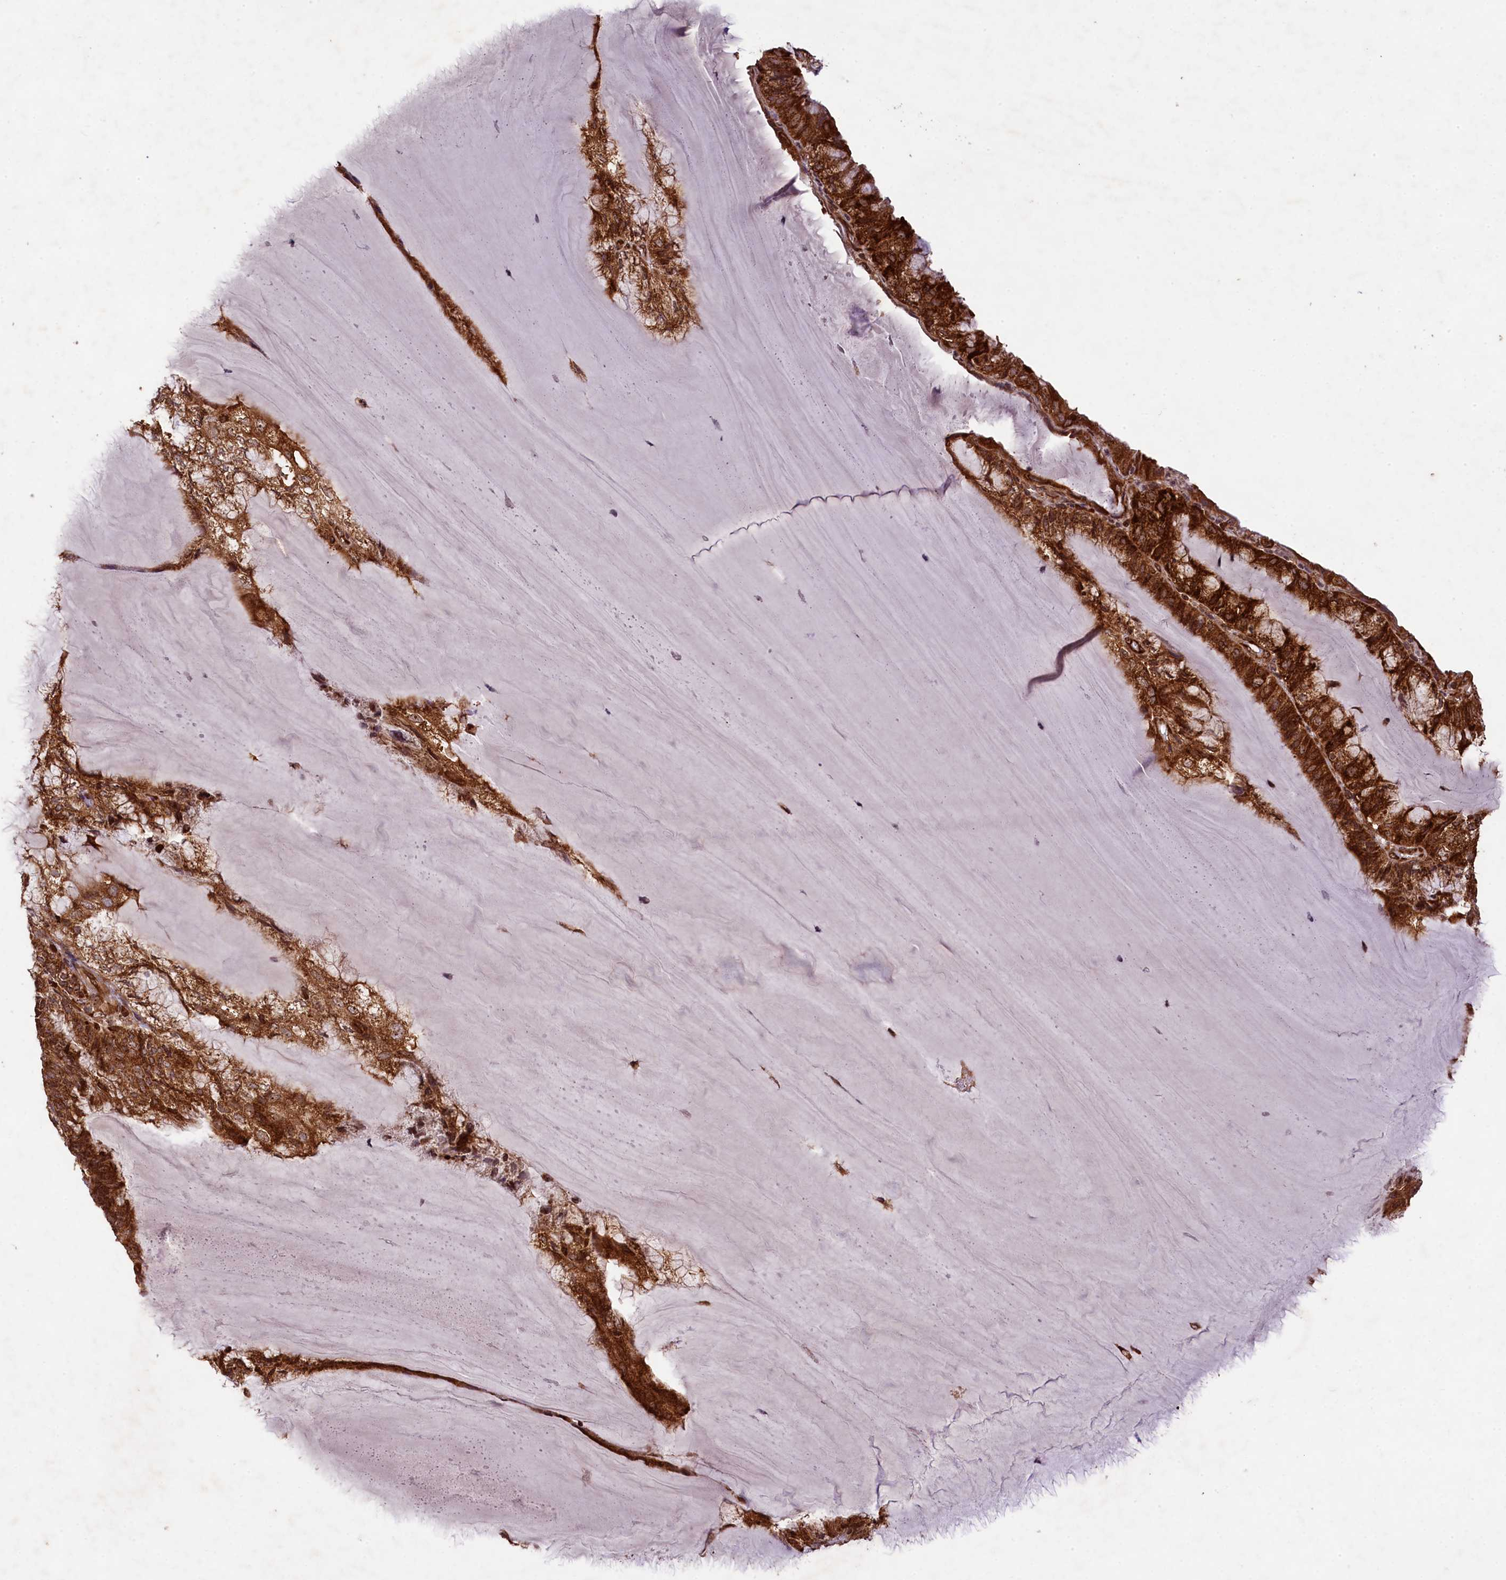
{"staining": {"intensity": "strong", "quantity": ">75%", "location": "cytoplasmic/membranous"}, "tissue": "endometrial cancer", "cell_type": "Tumor cells", "image_type": "cancer", "snomed": [{"axis": "morphology", "description": "Adenocarcinoma, NOS"}, {"axis": "topography", "description": "Endometrium"}], "caption": "Immunohistochemistry (IHC) (DAB (3,3'-diaminobenzidine)) staining of endometrial cancer (adenocarcinoma) reveals strong cytoplasmic/membranous protein staining in about >75% of tumor cells.", "gene": "LARP4", "patient": {"sex": "female", "age": 81}}